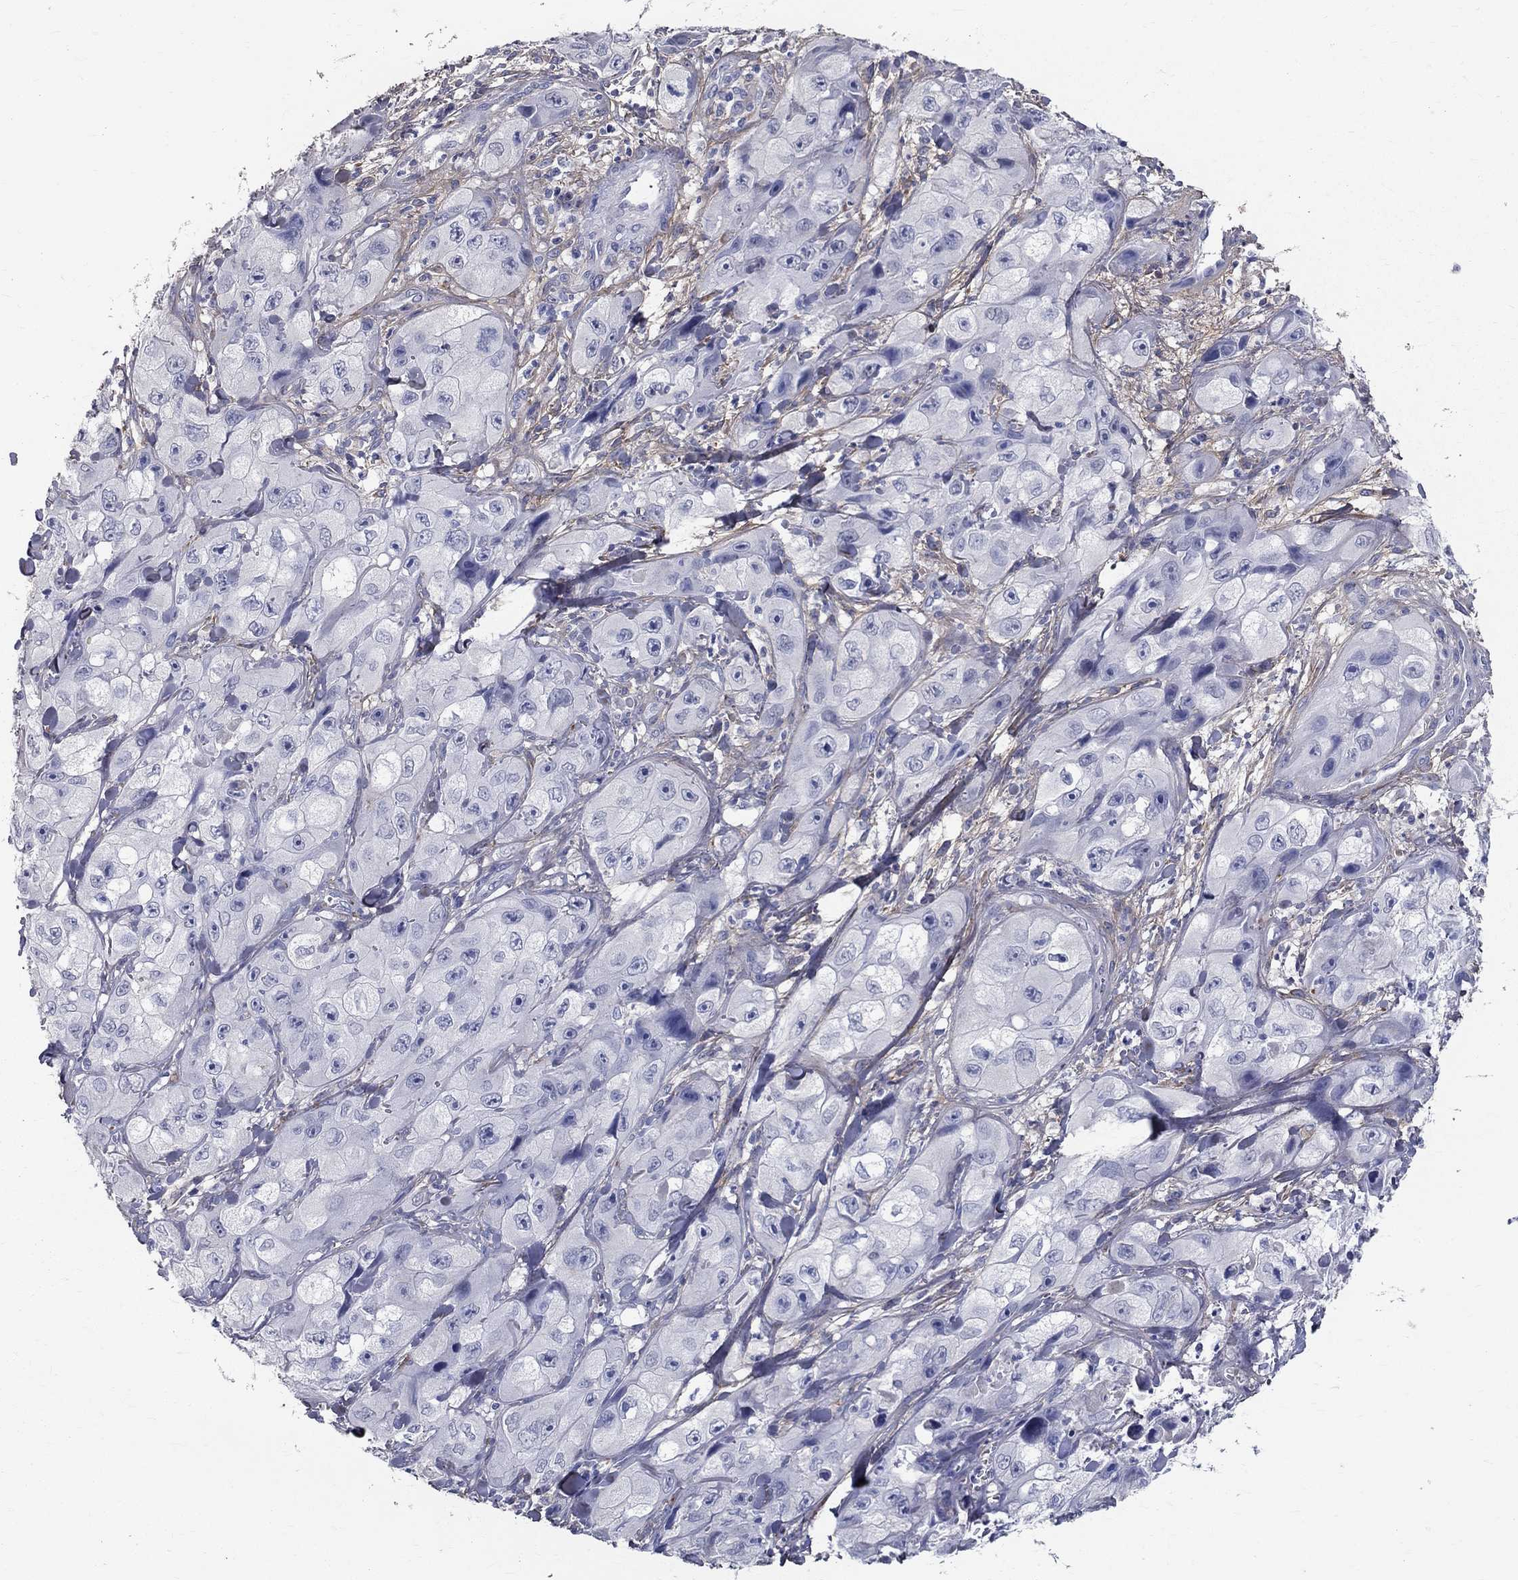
{"staining": {"intensity": "negative", "quantity": "none", "location": "none"}, "tissue": "skin cancer", "cell_type": "Tumor cells", "image_type": "cancer", "snomed": [{"axis": "morphology", "description": "Squamous cell carcinoma, NOS"}, {"axis": "topography", "description": "Skin"}, {"axis": "topography", "description": "Subcutis"}], "caption": "Immunohistochemistry of skin squamous cell carcinoma demonstrates no staining in tumor cells.", "gene": "ANXA10", "patient": {"sex": "male", "age": 73}}